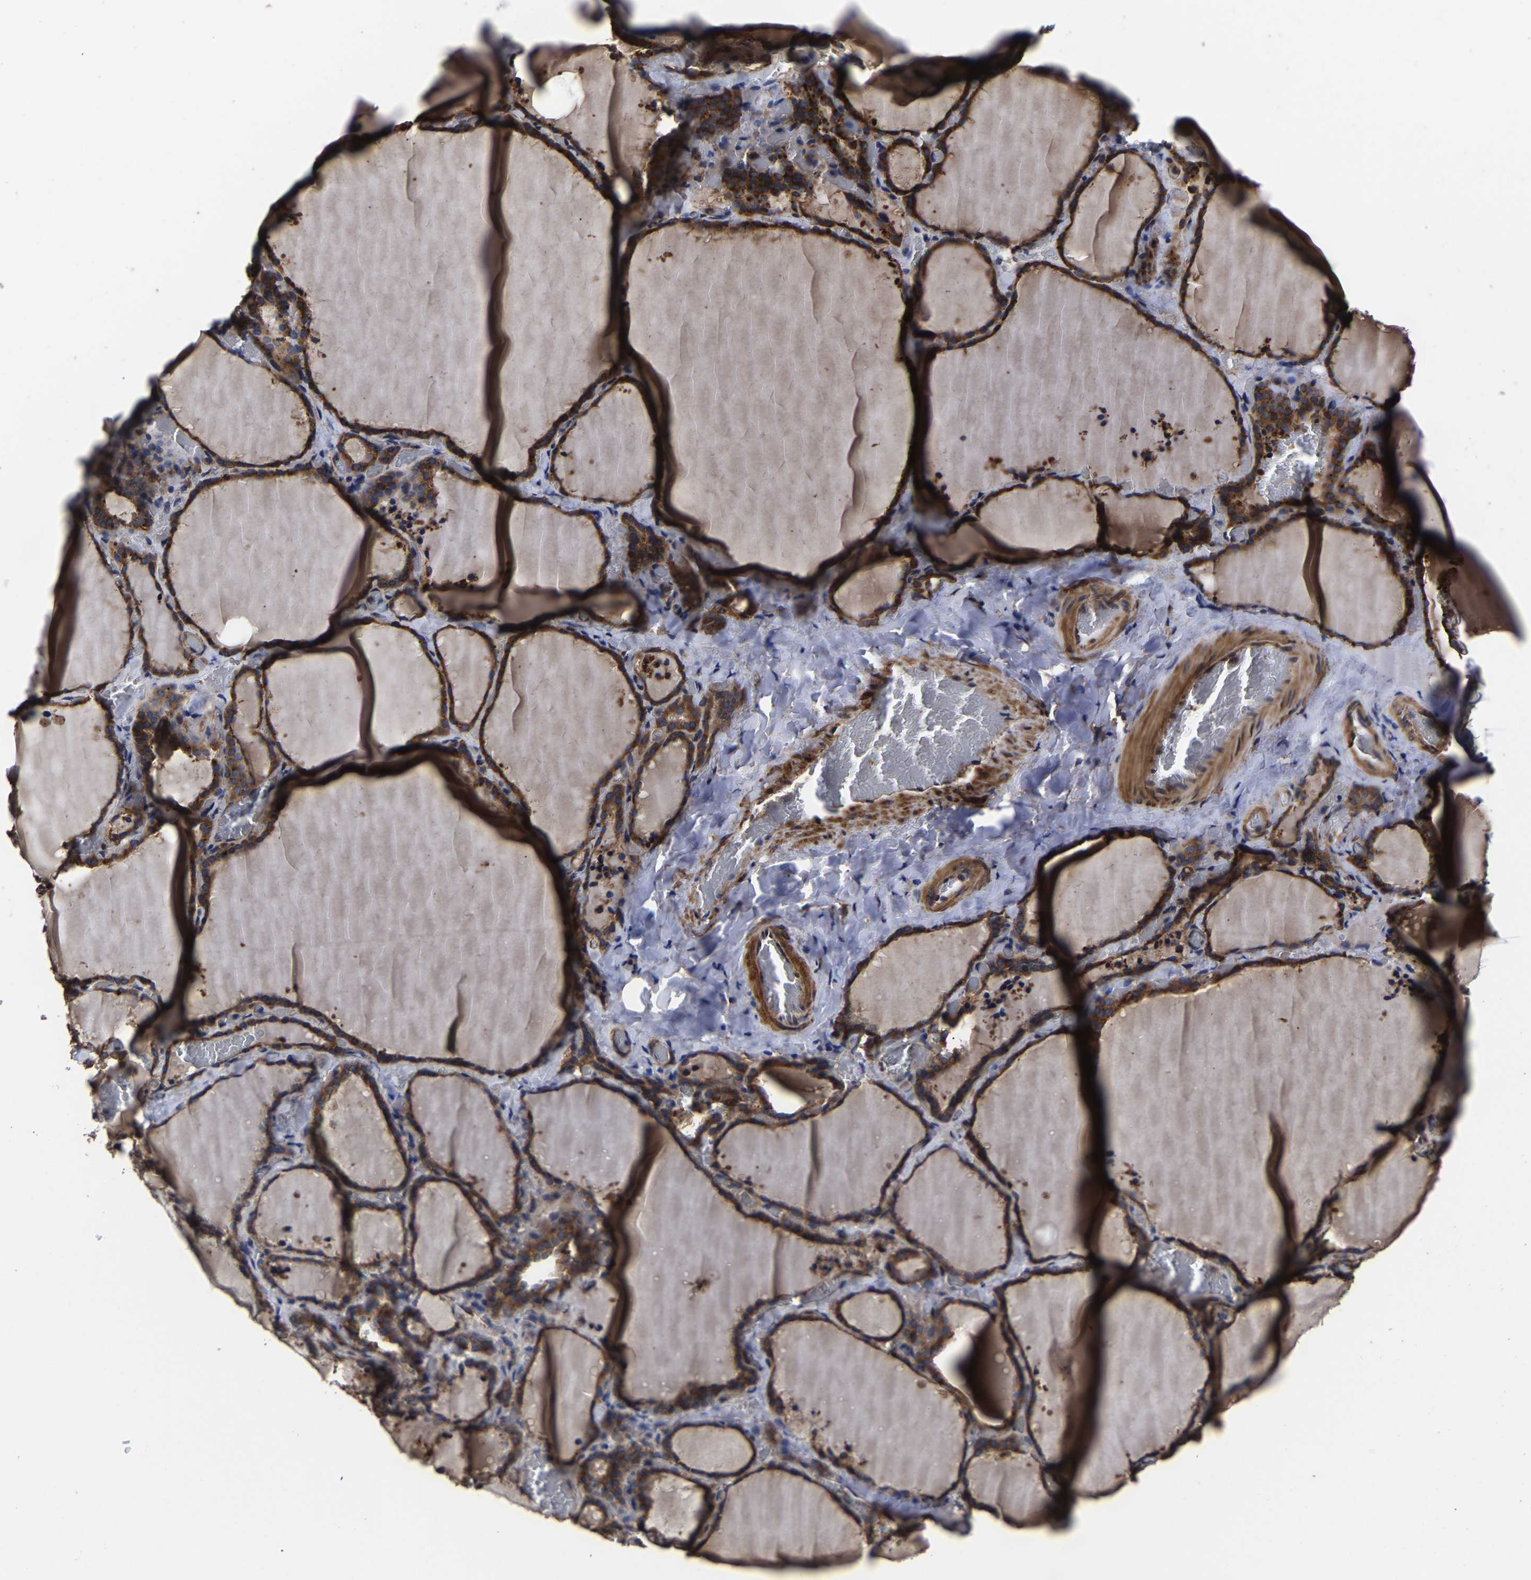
{"staining": {"intensity": "moderate", "quantity": ">75%", "location": "cytoplasmic/membranous"}, "tissue": "thyroid gland", "cell_type": "Glandular cells", "image_type": "normal", "snomed": [{"axis": "morphology", "description": "Normal tissue, NOS"}, {"axis": "topography", "description": "Thyroid gland"}], "caption": "Protein expression by immunohistochemistry (IHC) reveals moderate cytoplasmic/membranous positivity in approximately >75% of glandular cells in unremarkable thyroid gland. (brown staining indicates protein expression, while blue staining denotes nuclei).", "gene": "ITCH", "patient": {"sex": "female", "age": 22}}